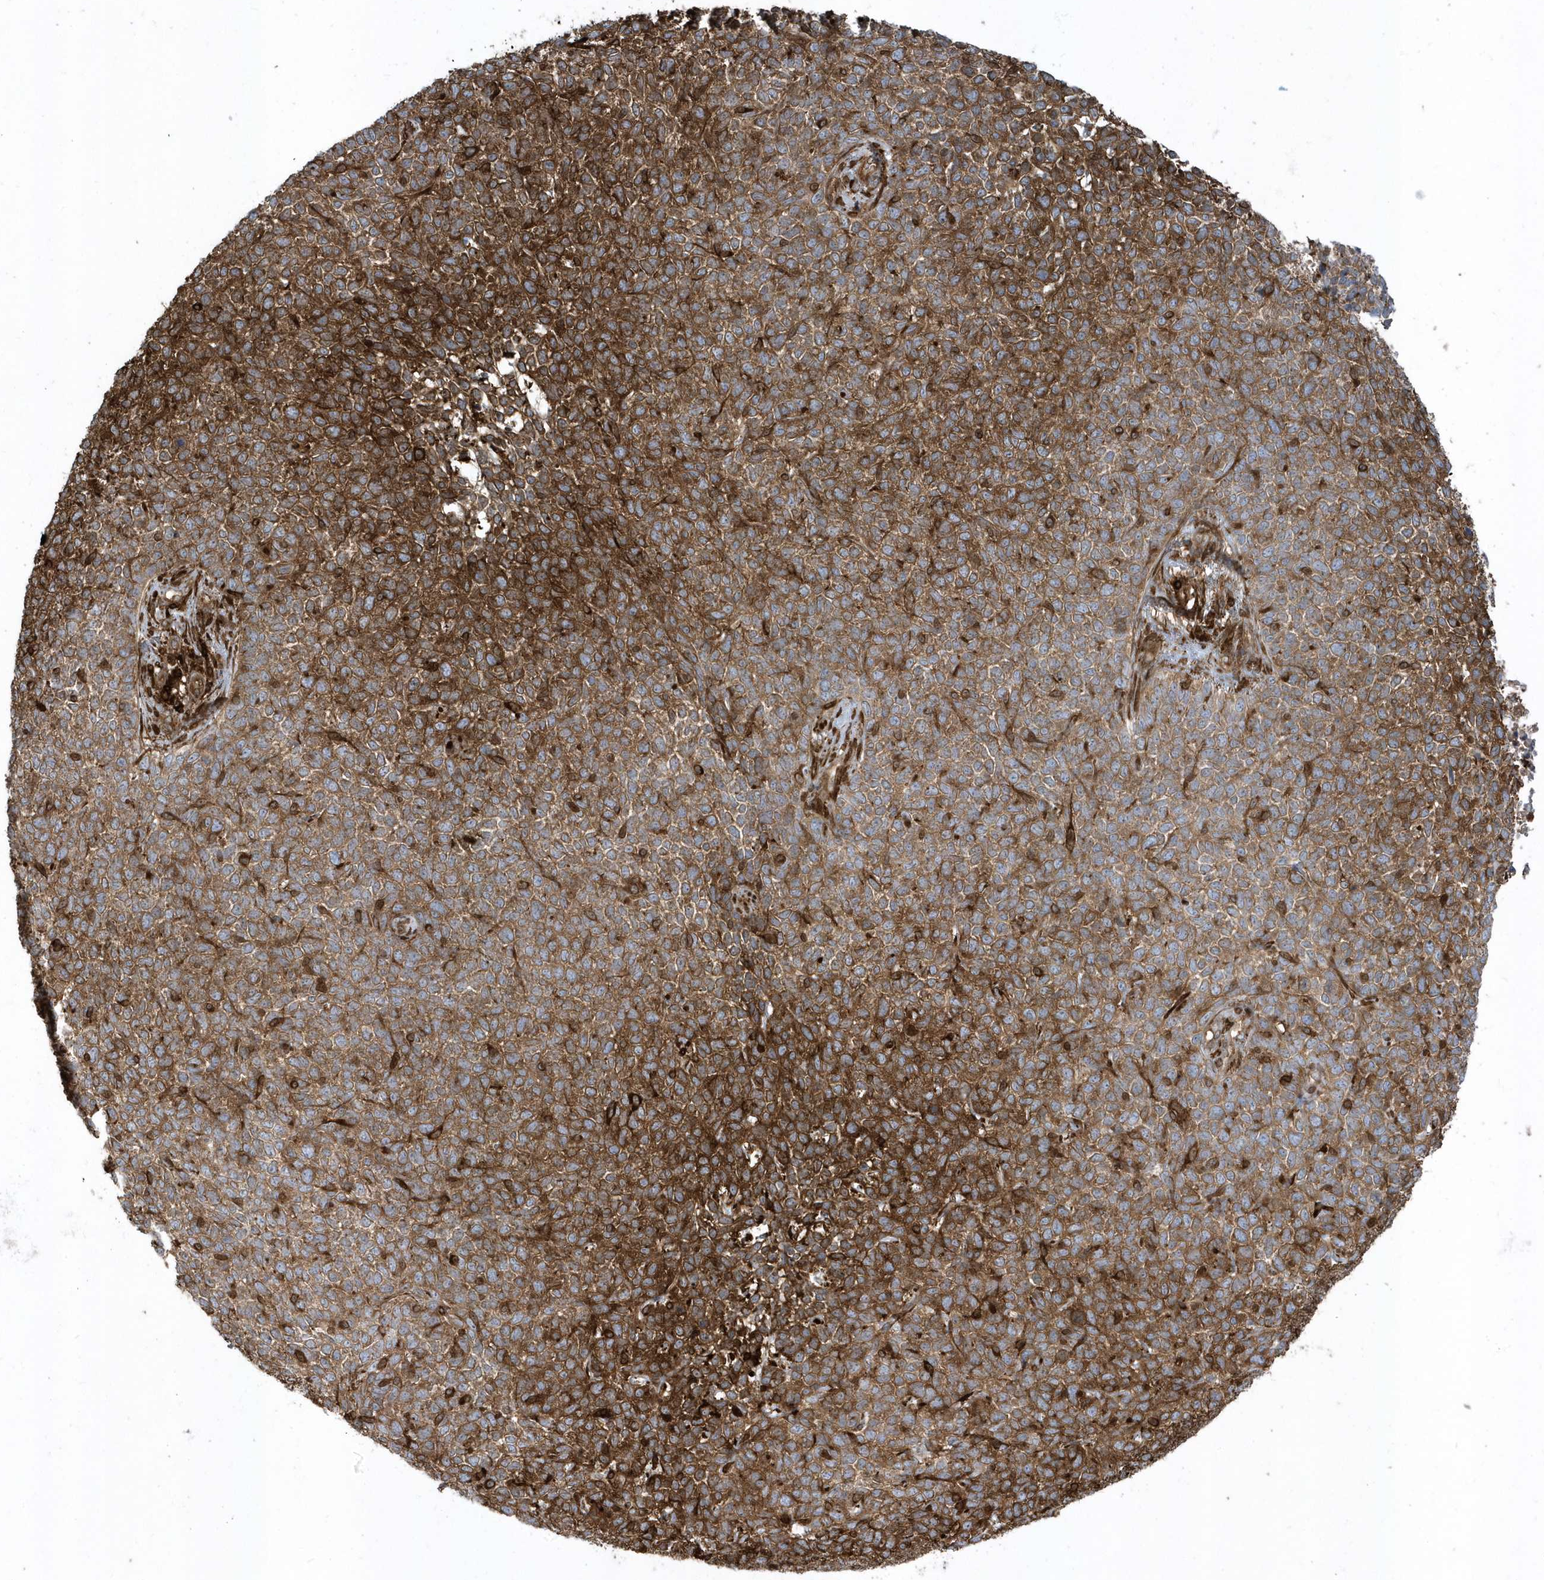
{"staining": {"intensity": "strong", "quantity": ">75%", "location": "cytoplasmic/membranous"}, "tissue": "skin cancer", "cell_type": "Tumor cells", "image_type": "cancer", "snomed": [{"axis": "morphology", "description": "Basal cell carcinoma"}, {"axis": "topography", "description": "Skin"}], "caption": "Immunohistochemical staining of human skin cancer (basal cell carcinoma) exhibits high levels of strong cytoplasmic/membranous positivity in about >75% of tumor cells. The protein is stained brown, and the nuclei are stained in blue (DAB IHC with brightfield microscopy, high magnification).", "gene": "CLCN6", "patient": {"sex": "female", "age": 84}}